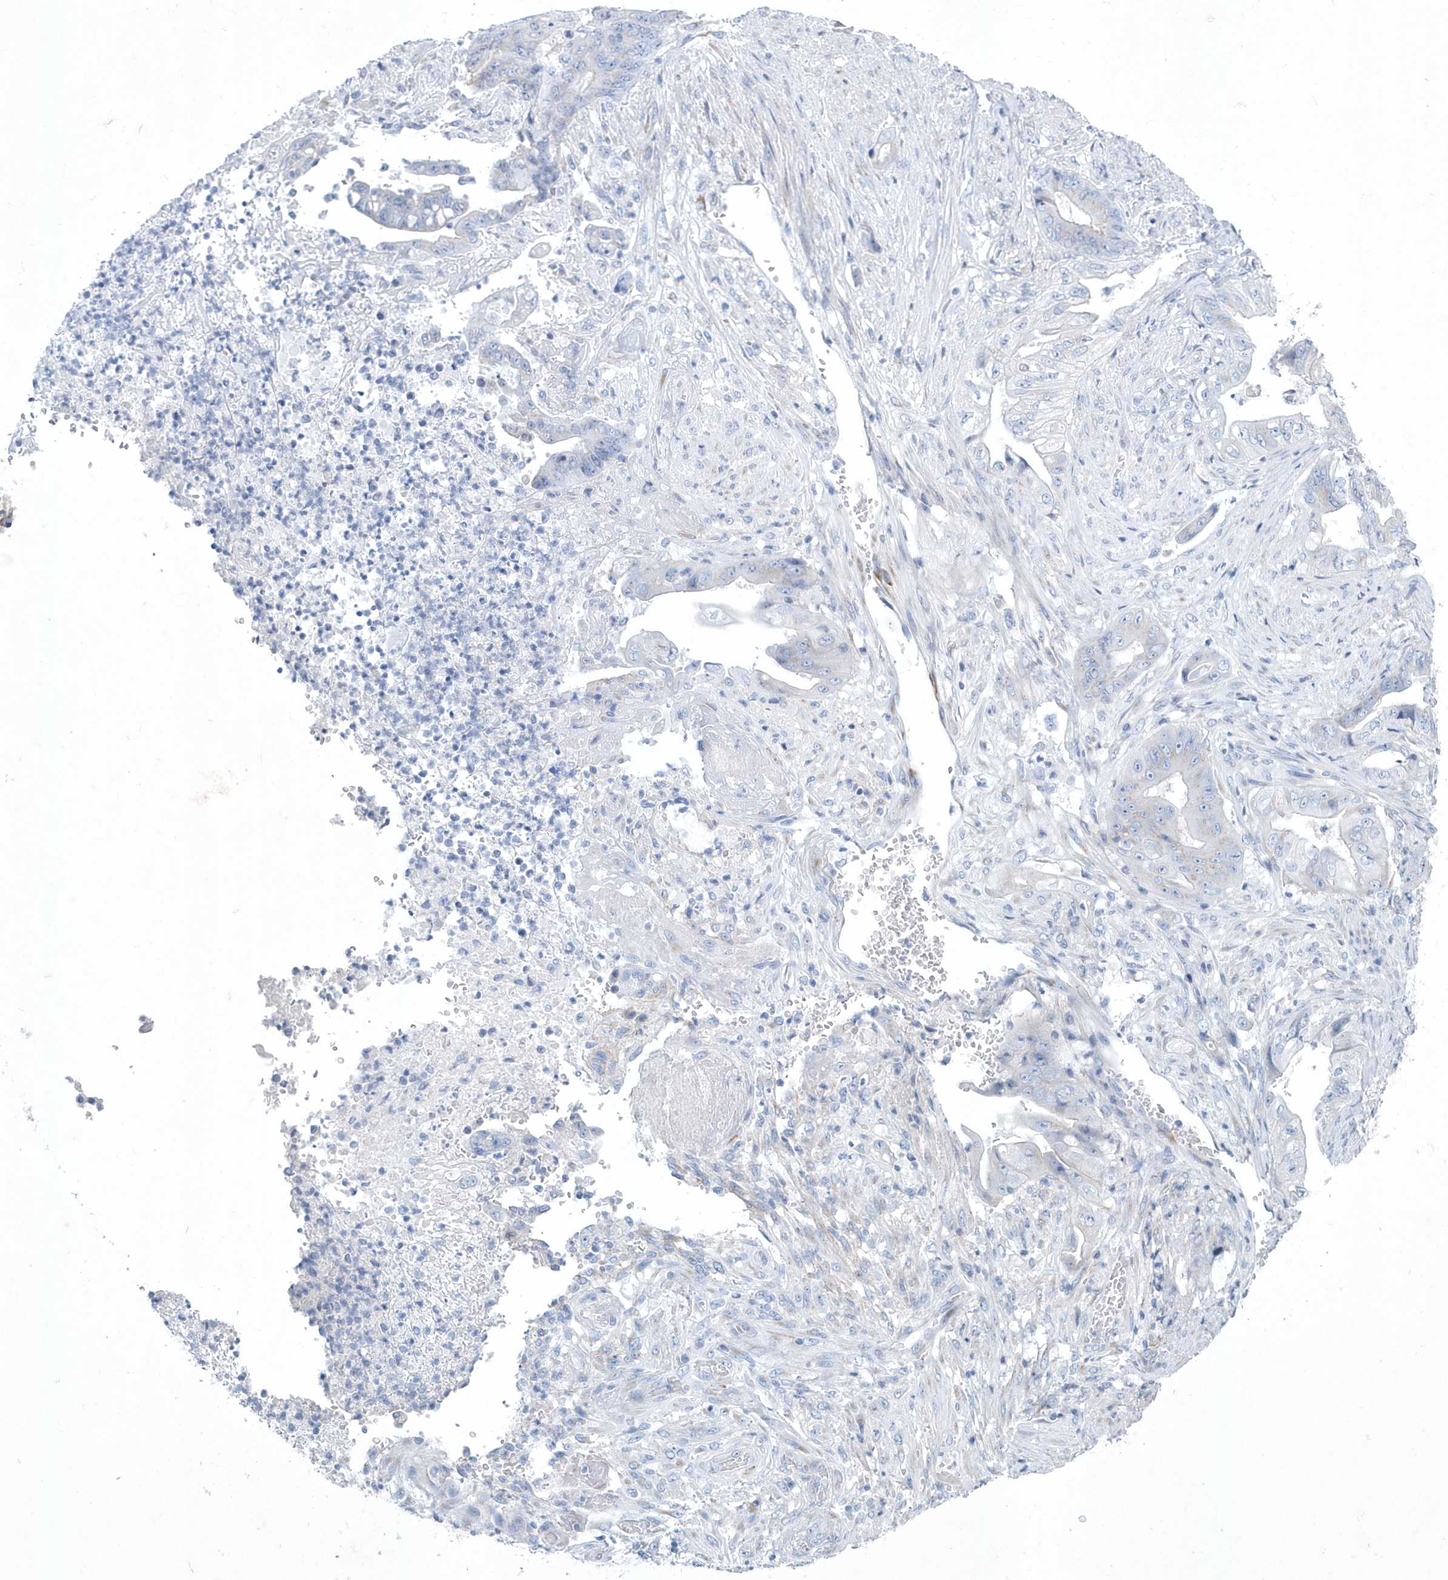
{"staining": {"intensity": "negative", "quantity": "none", "location": "none"}, "tissue": "stomach cancer", "cell_type": "Tumor cells", "image_type": "cancer", "snomed": [{"axis": "morphology", "description": "Adenocarcinoma, NOS"}, {"axis": "topography", "description": "Stomach"}], "caption": "Stomach adenocarcinoma stained for a protein using IHC reveals no expression tumor cells.", "gene": "SPATA18", "patient": {"sex": "female", "age": 73}}